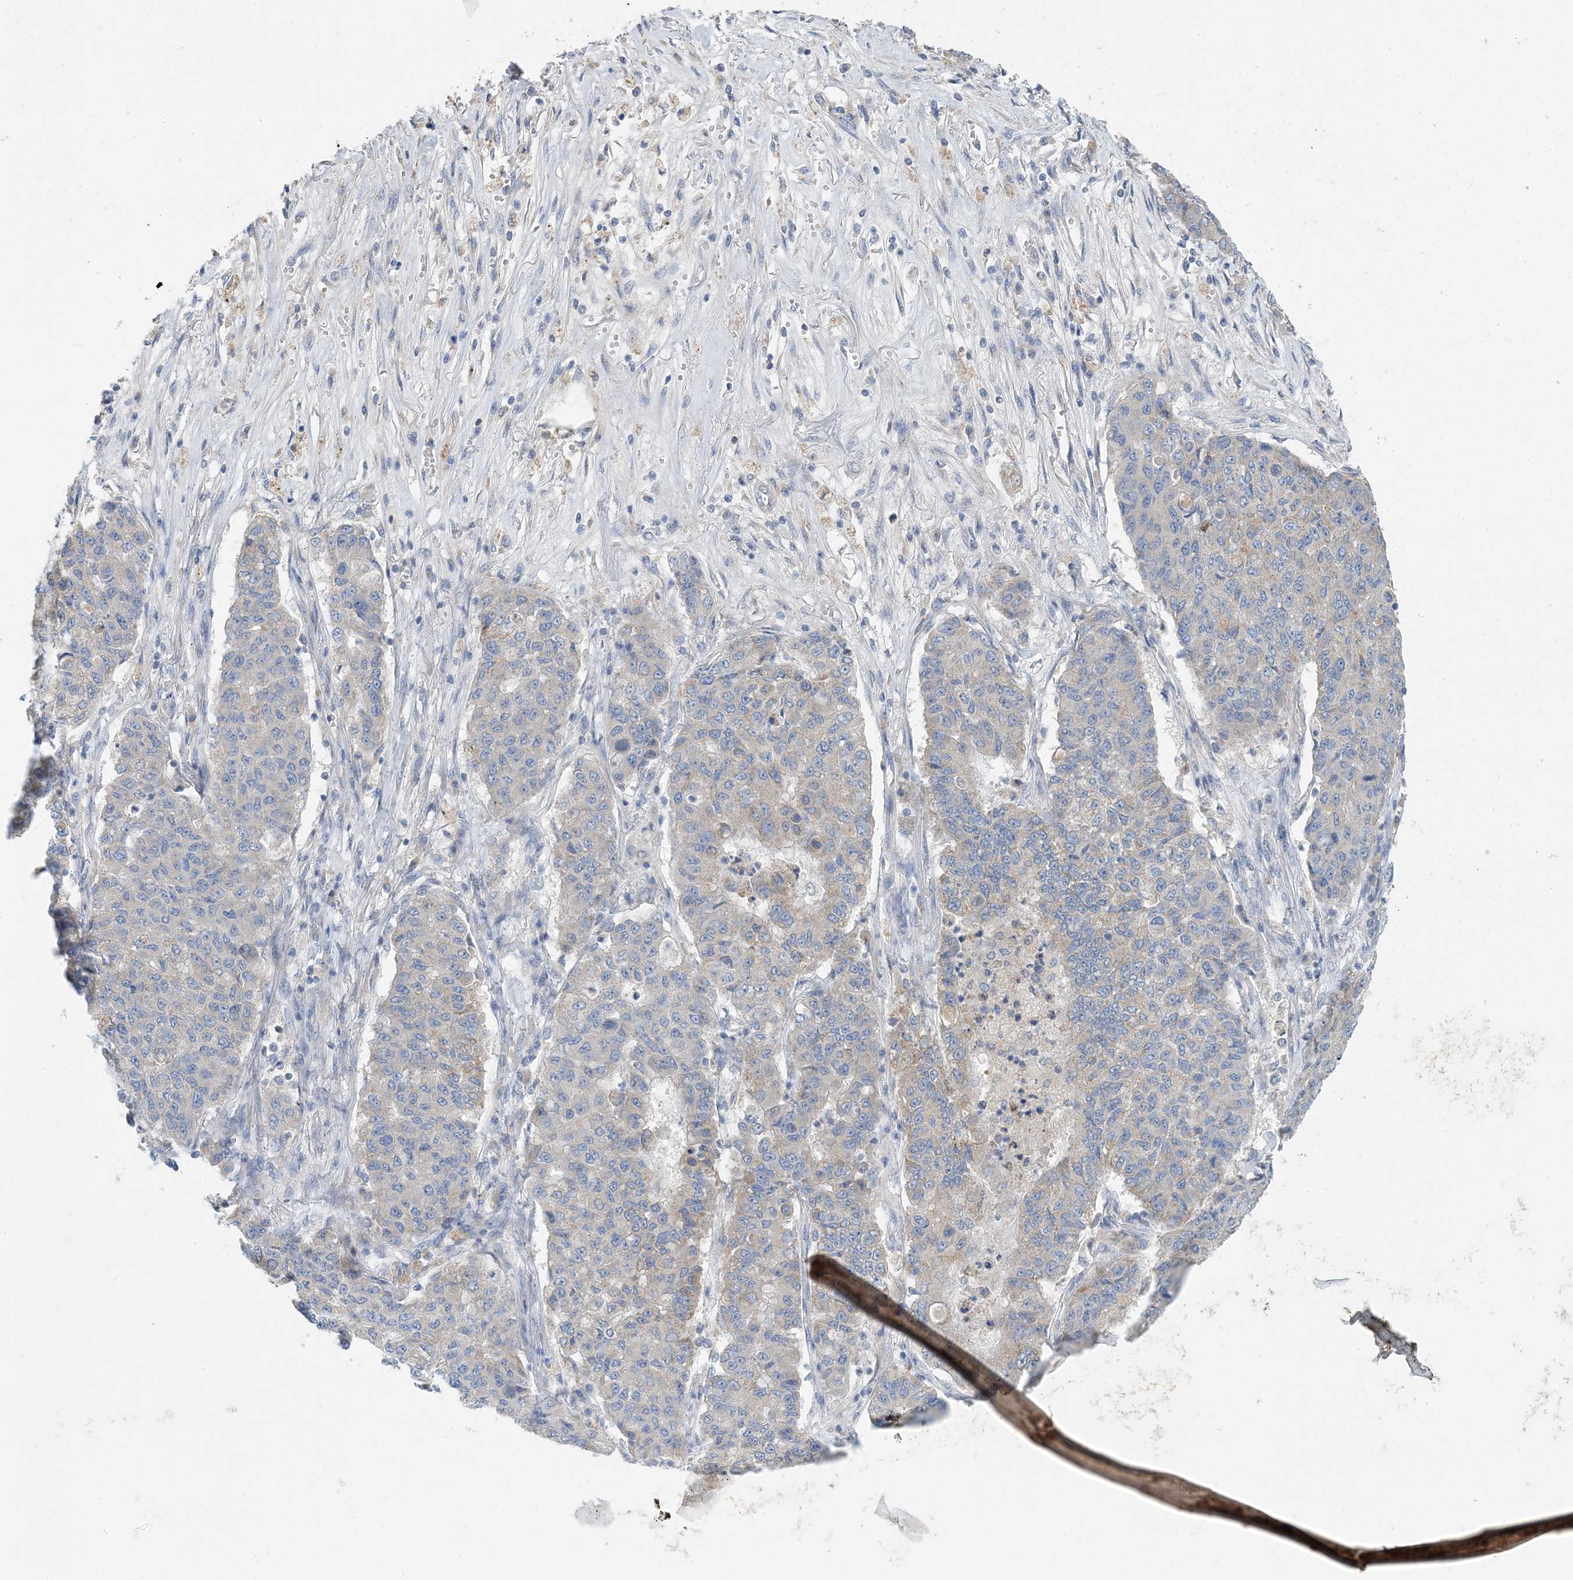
{"staining": {"intensity": "negative", "quantity": "none", "location": "none"}, "tissue": "lung cancer", "cell_type": "Tumor cells", "image_type": "cancer", "snomed": [{"axis": "morphology", "description": "Squamous cell carcinoma, NOS"}, {"axis": "topography", "description": "Lung"}], "caption": "This is a micrograph of immunohistochemistry (IHC) staining of squamous cell carcinoma (lung), which shows no staining in tumor cells.", "gene": "ZCCHC18", "patient": {"sex": "male", "age": 74}}